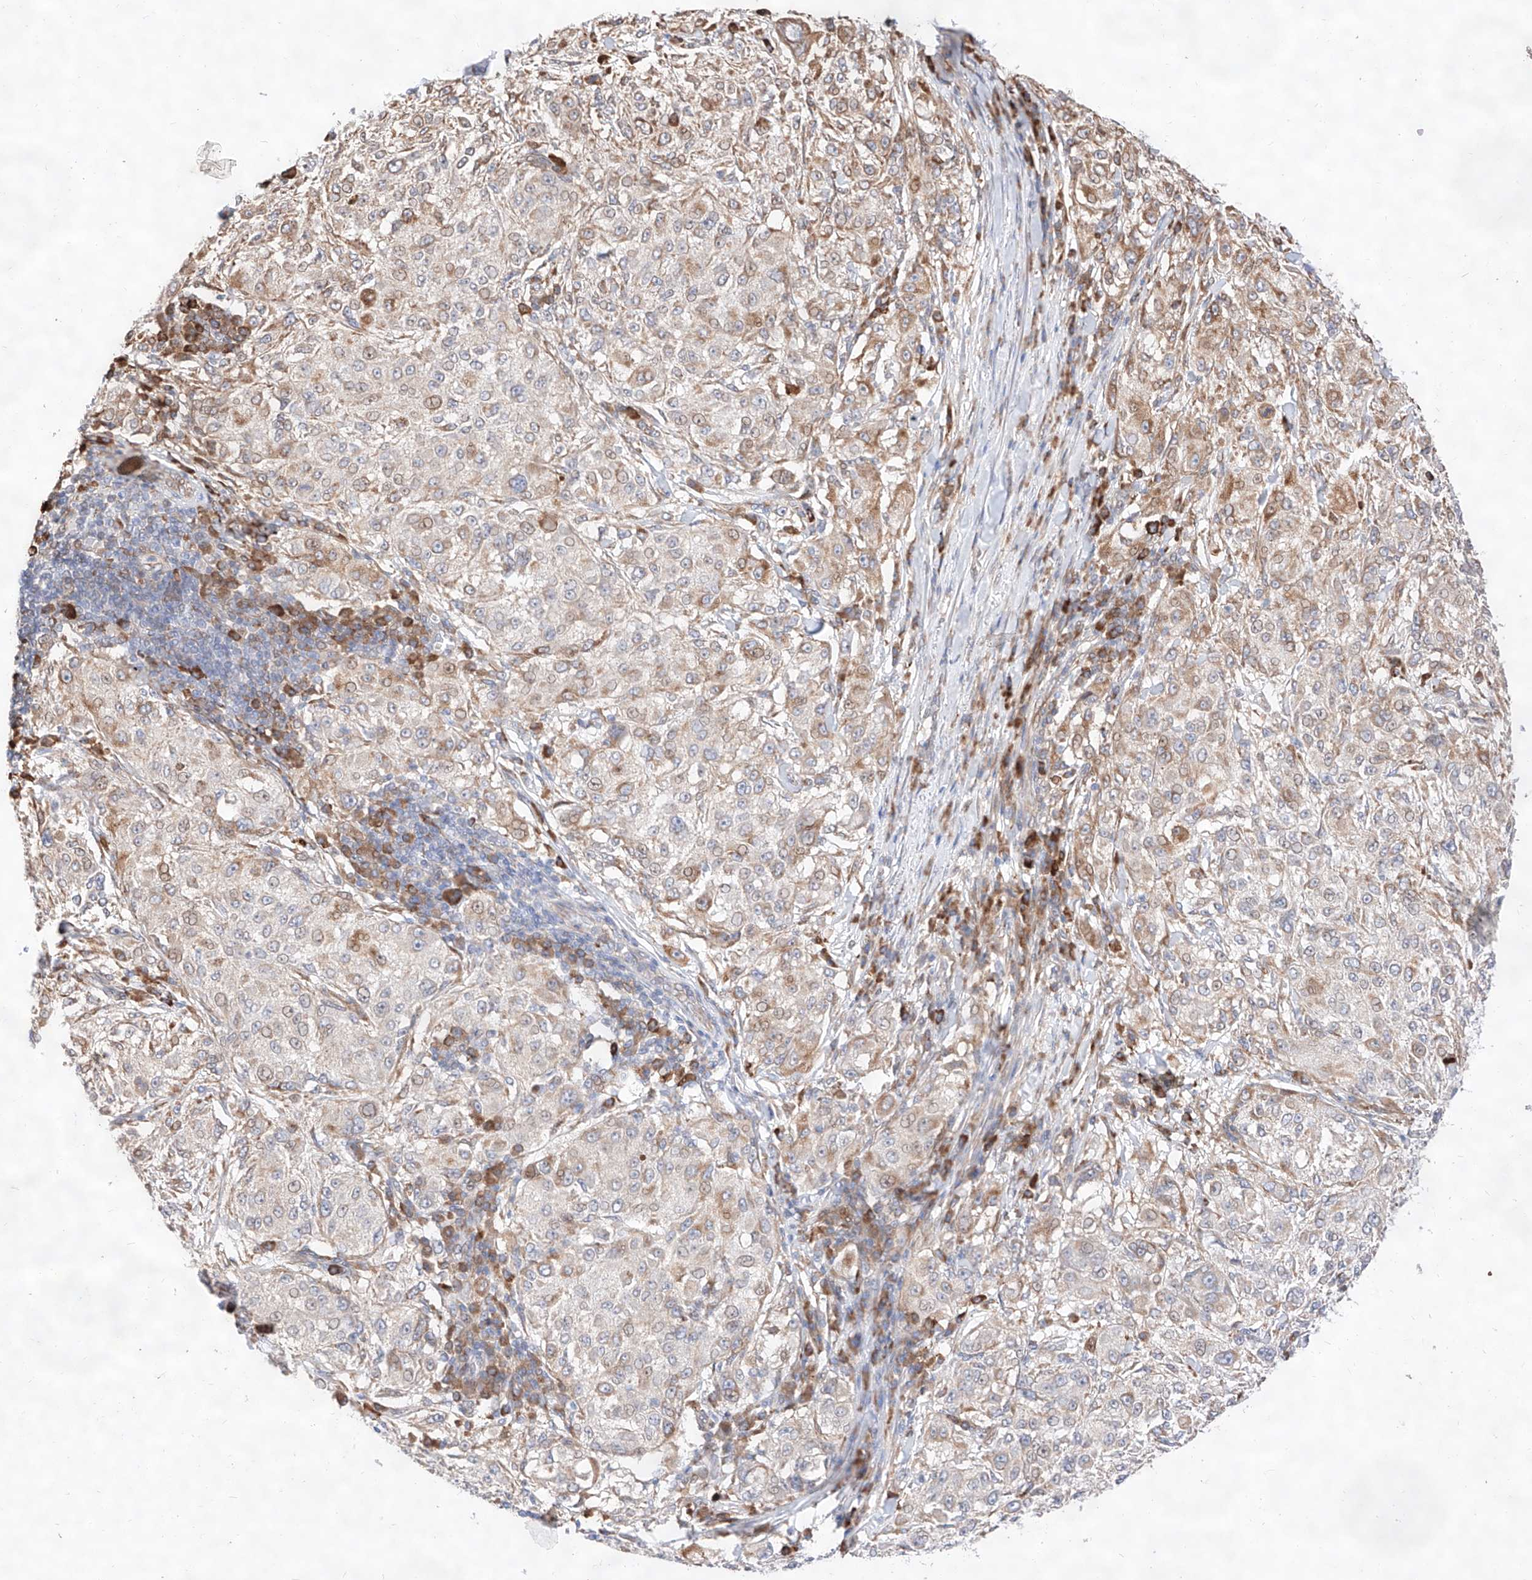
{"staining": {"intensity": "weak", "quantity": "25%-75%", "location": "cytoplasmic/membranous"}, "tissue": "melanoma", "cell_type": "Tumor cells", "image_type": "cancer", "snomed": [{"axis": "morphology", "description": "Necrosis, NOS"}, {"axis": "morphology", "description": "Malignant melanoma, NOS"}, {"axis": "topography", "description": "Skin"}], "caption": "Malignant melanoma tissue exhibits weak cytoplasmic/membranous positivity in approximately 25%-75% of tumor cells", "gene": "ATP9B", "patient": {"sex": "female", "age": 87}}